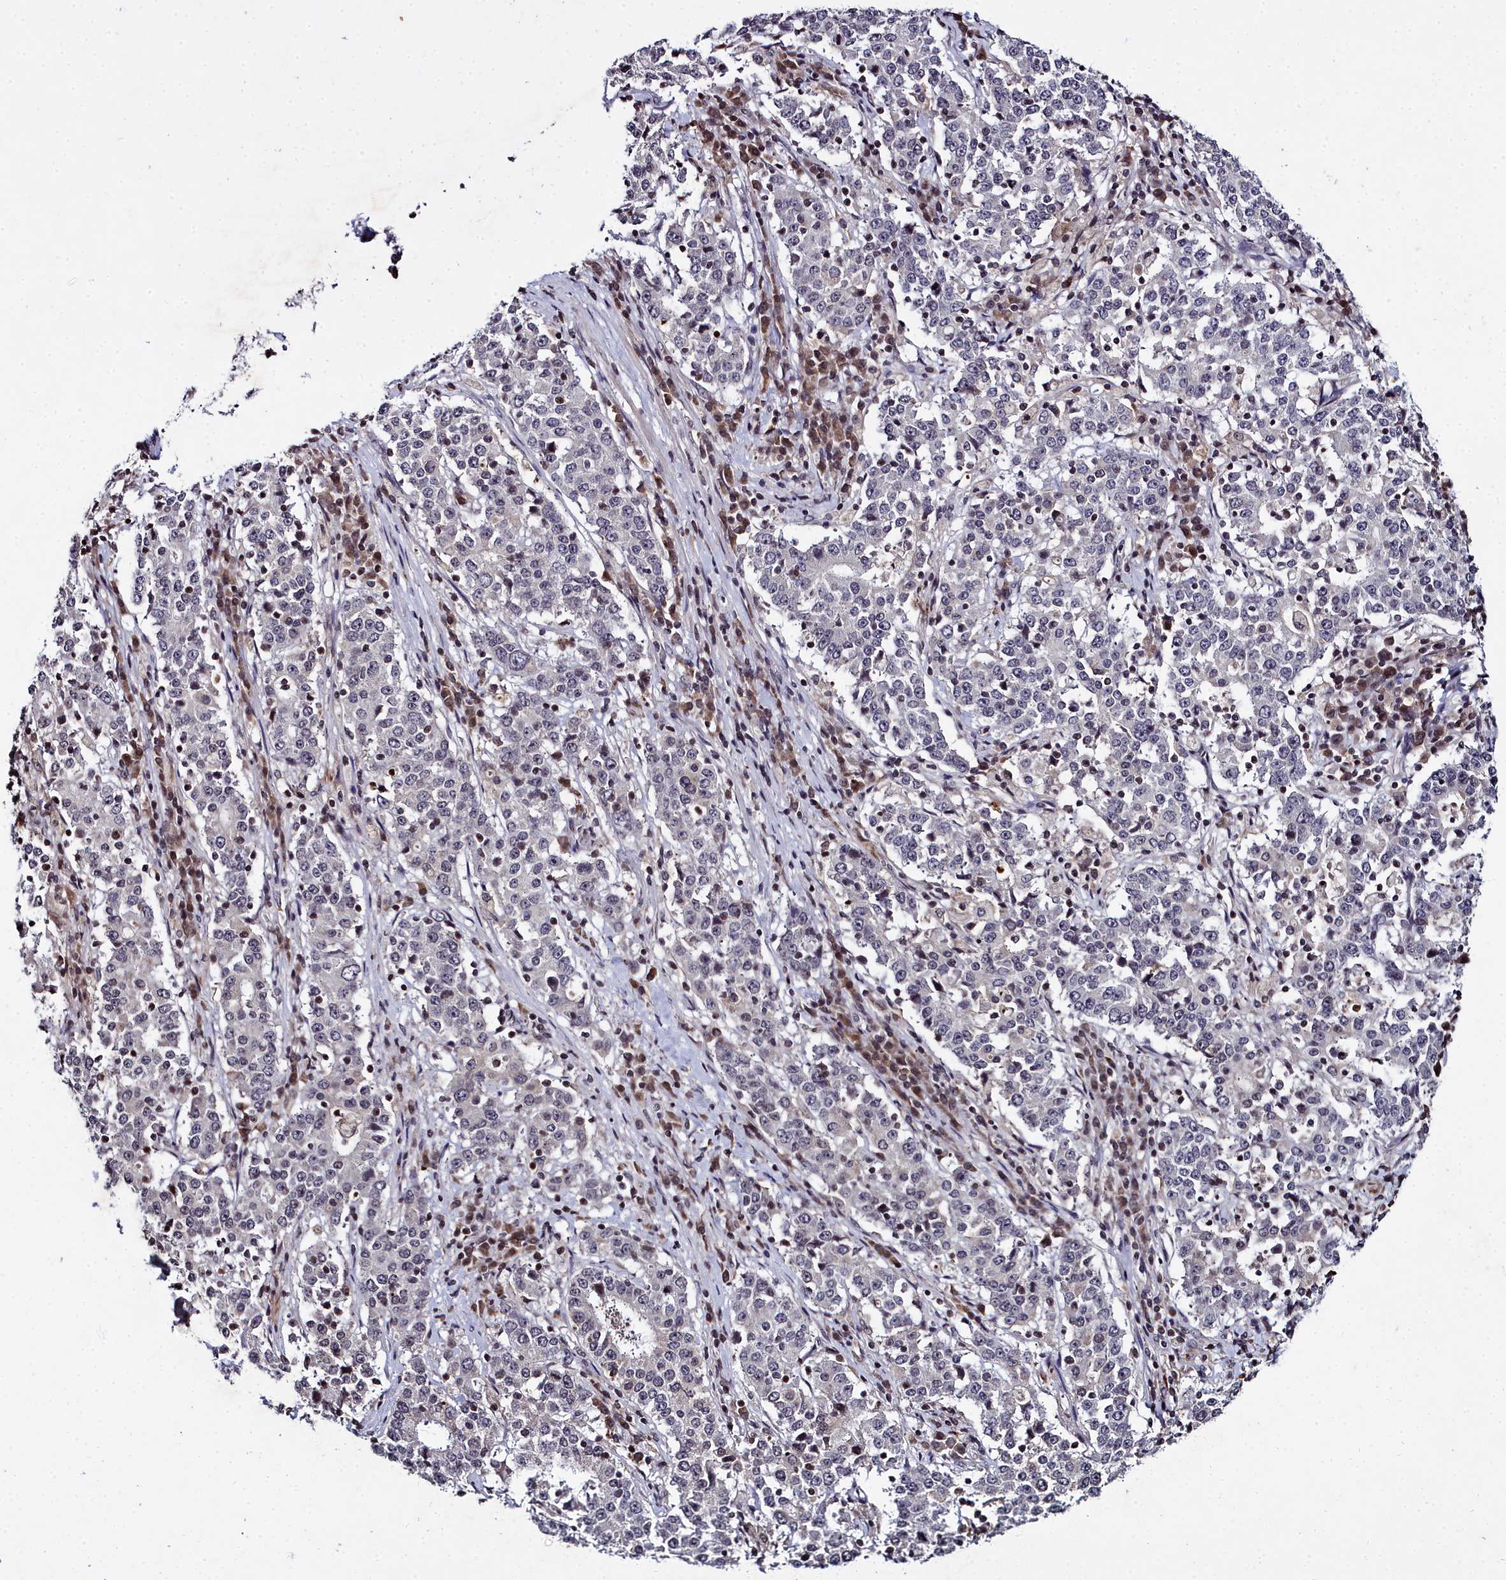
{"staining": {"intensity": "negative", "quantity": "none", "location": "none"}, "tissue": "stomach cancer", "cell_type": "Tumor cells", "image_type": "cancer", "snomed": [{"axis": "morphology", "description": "Adenocarcinoma, NOS"}, {"axis": "topography", "description": "Stomach"}], "caption": "DAB (3,3'-diaminobenzidine) immunohistochemical staining of human stomach cancer (adenocarcinoma) displays no significant staining in tumor cells. (DAB immunohistochemistry, high magnification).", "gene": "FZD4", "patient": {"sex": "male", "age": 59}}